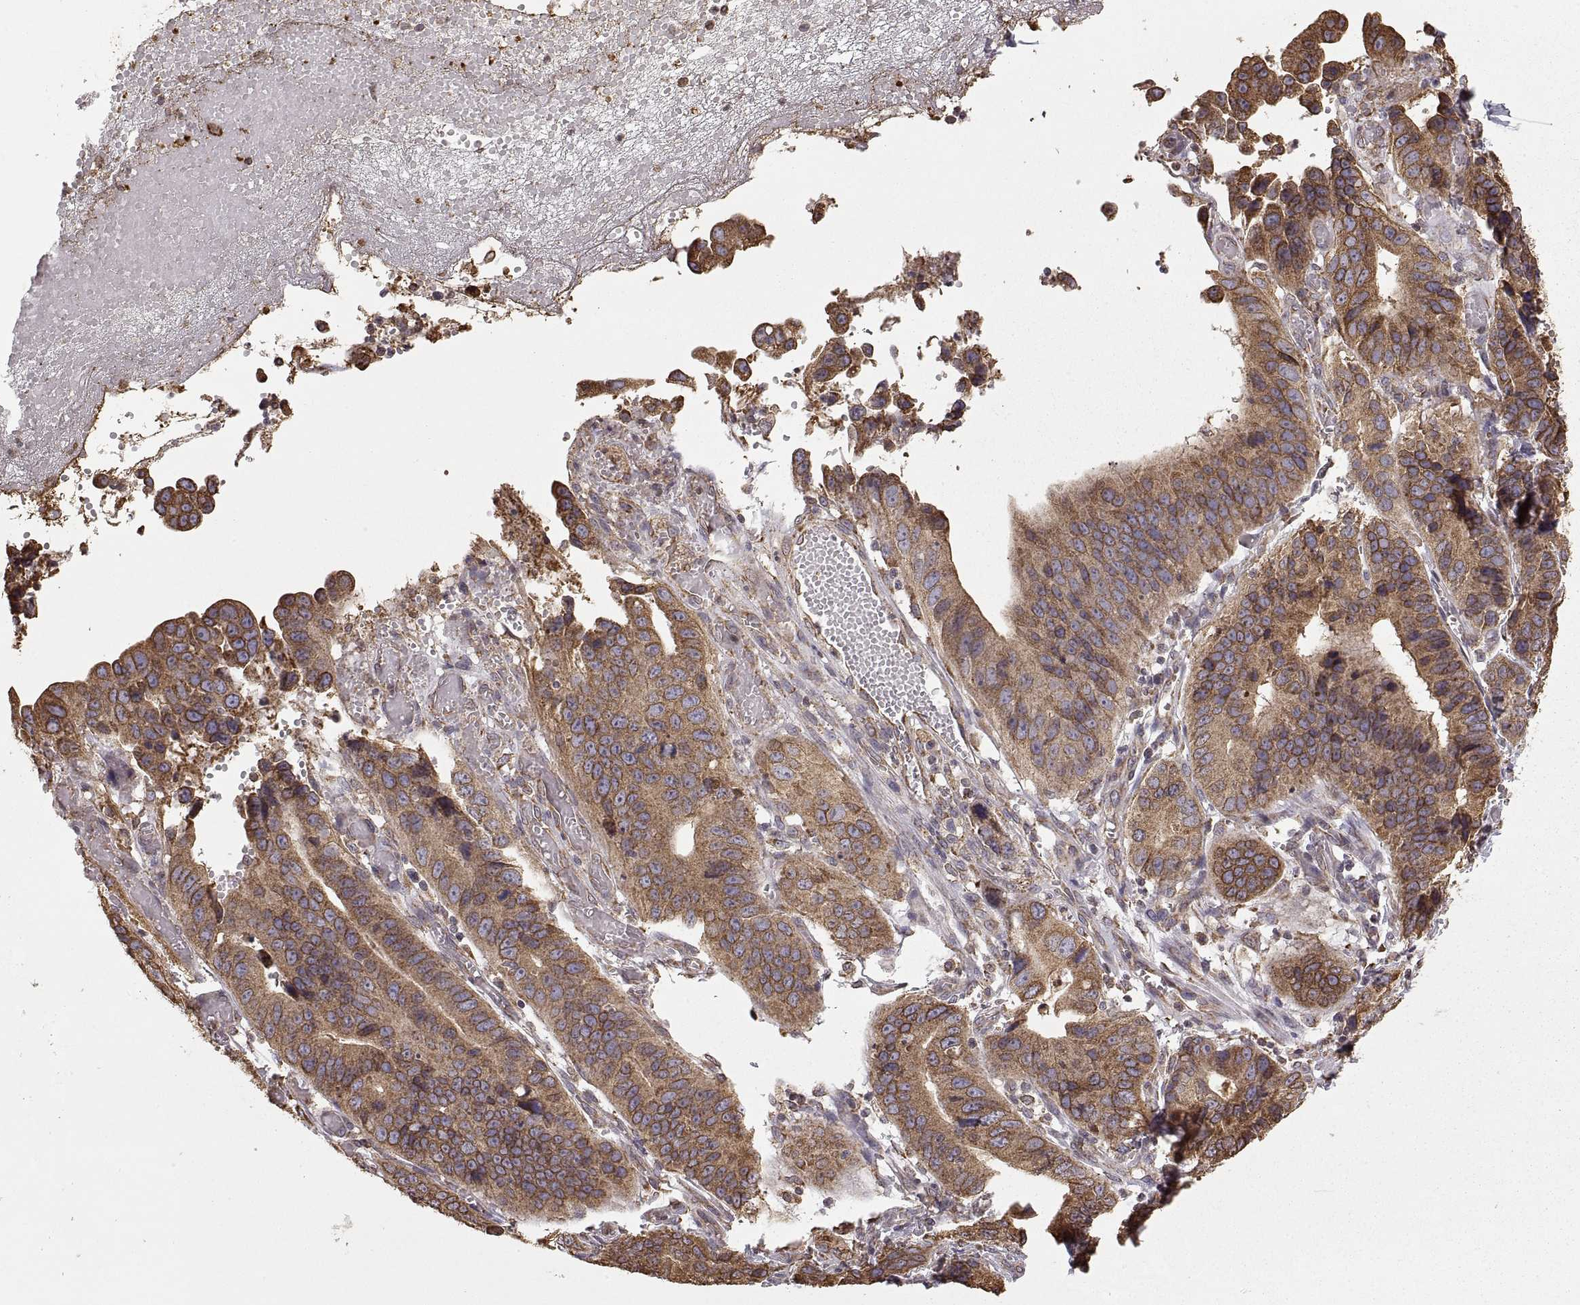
{"staining": {"intensity": "moderate", "quantity": ">75%", "location": "cytoplasmic/membranous"}, "tissue": "stomach cancer", "cell_type": "Tumor cells", "image_type": "cancer", "snomed": [{"axis": "morphology", "description": "Adenocarcinoma, NOS"}, {"axis": "topography", "description": "Stomach"}], "caption": "The immunohistochemical stain highlights moderate cytoplasmic/membranous expression in tumor cells of adenocarcinoma (stomach) tissue.", "gene": "PDIA3", "patient": {"sex": "male", "age": 84}}